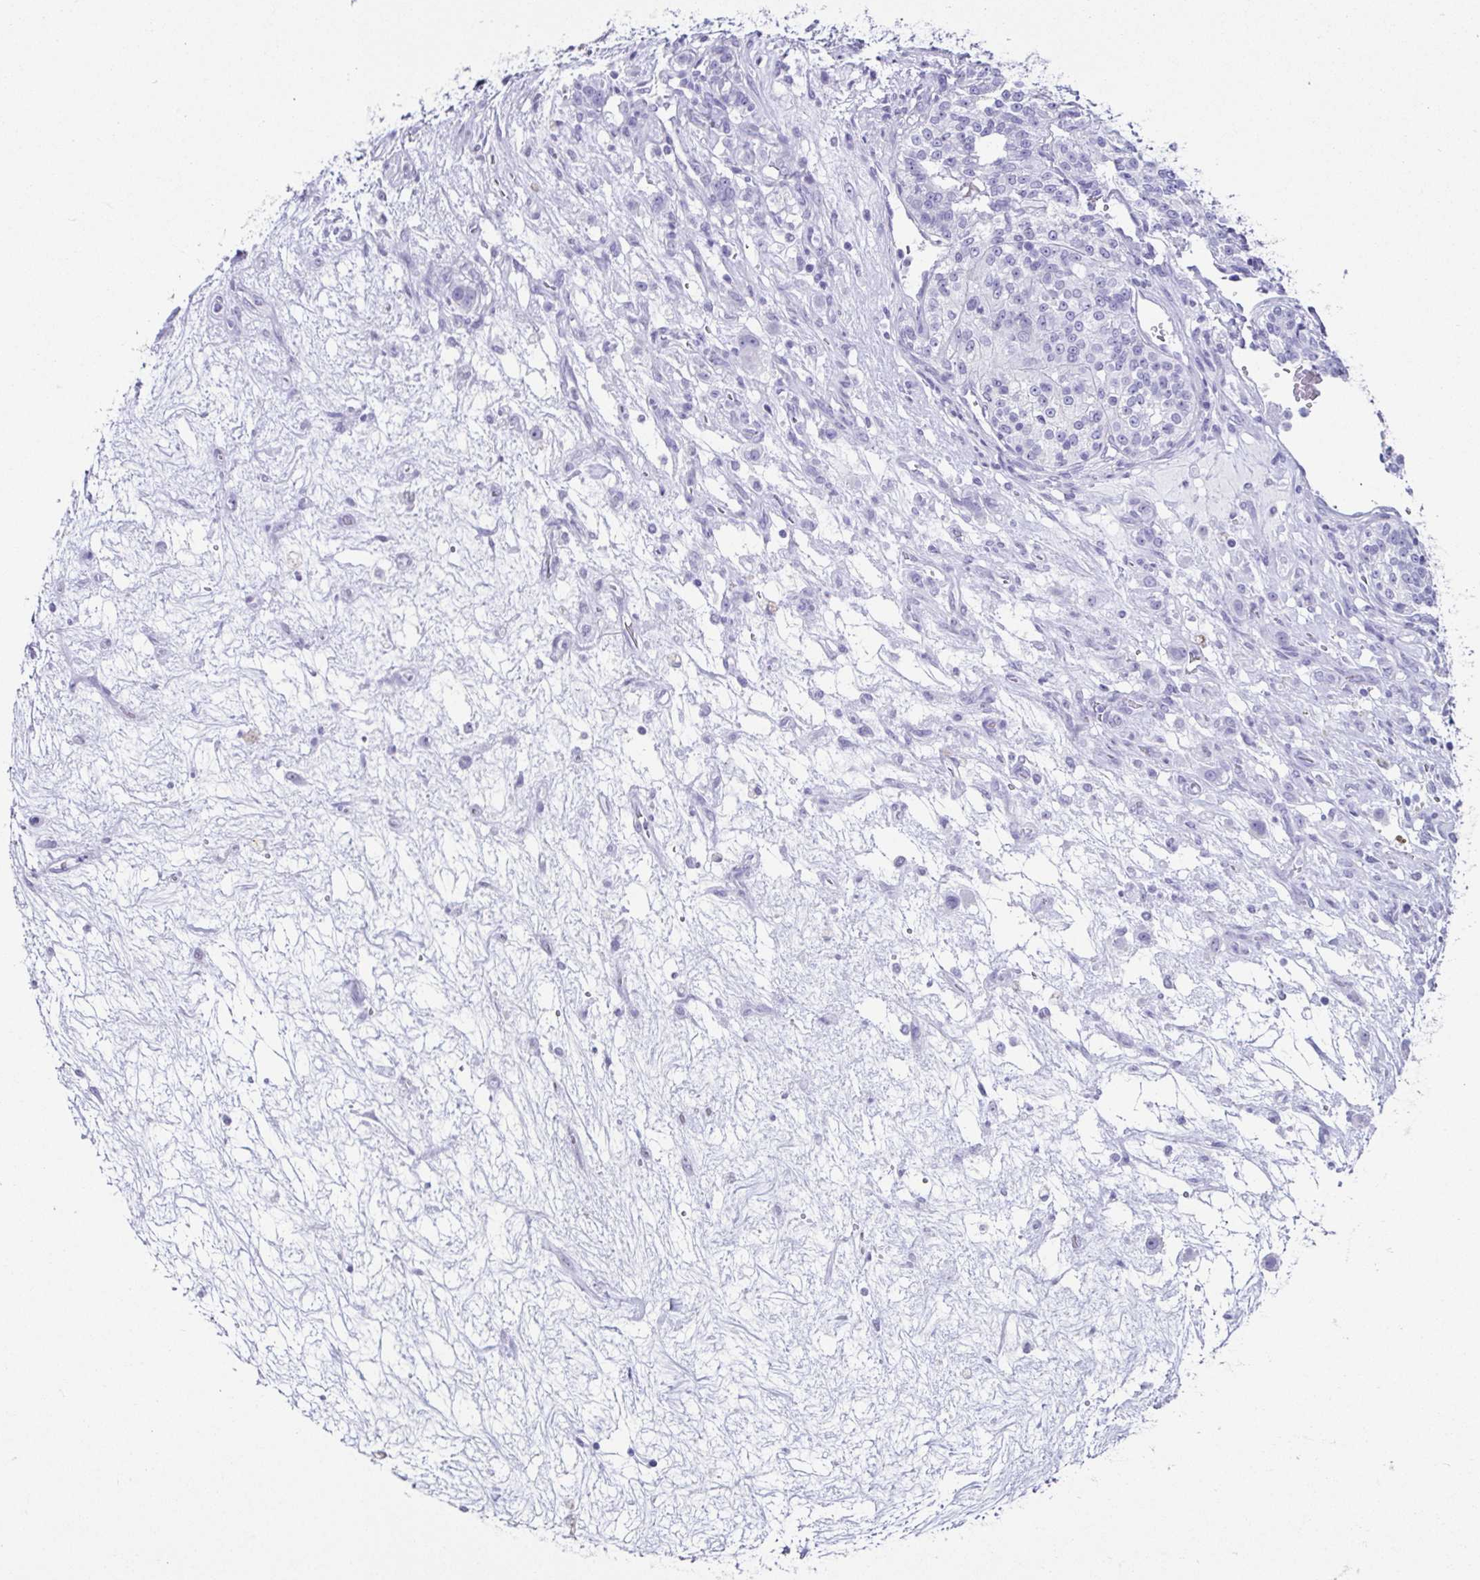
{"staining": {"intensity": "negative", "quantity": "none", "location": "none"}, "tissue": "renal cancer", "cell_type": "Tumor cells", "image_type": "cancer", "snomed": [{"axis": "morphology", "description": "Adenocarcinoma, NOS"}, {"axis": "topography", "description": "Kidney"}], "caption": "Immunohistochemistry photomicrograph of human renal adenocarcinoma stained for a protein (brown), which reveals no staining in tumor cells. Brightfield microscopy of immunohistochemistry (IHC) stained with DAB (brown) and hematoxylin (blue), captured at high magnification.", "gene": "ESX1", "patient": {"sex": "female", "age": 63}}